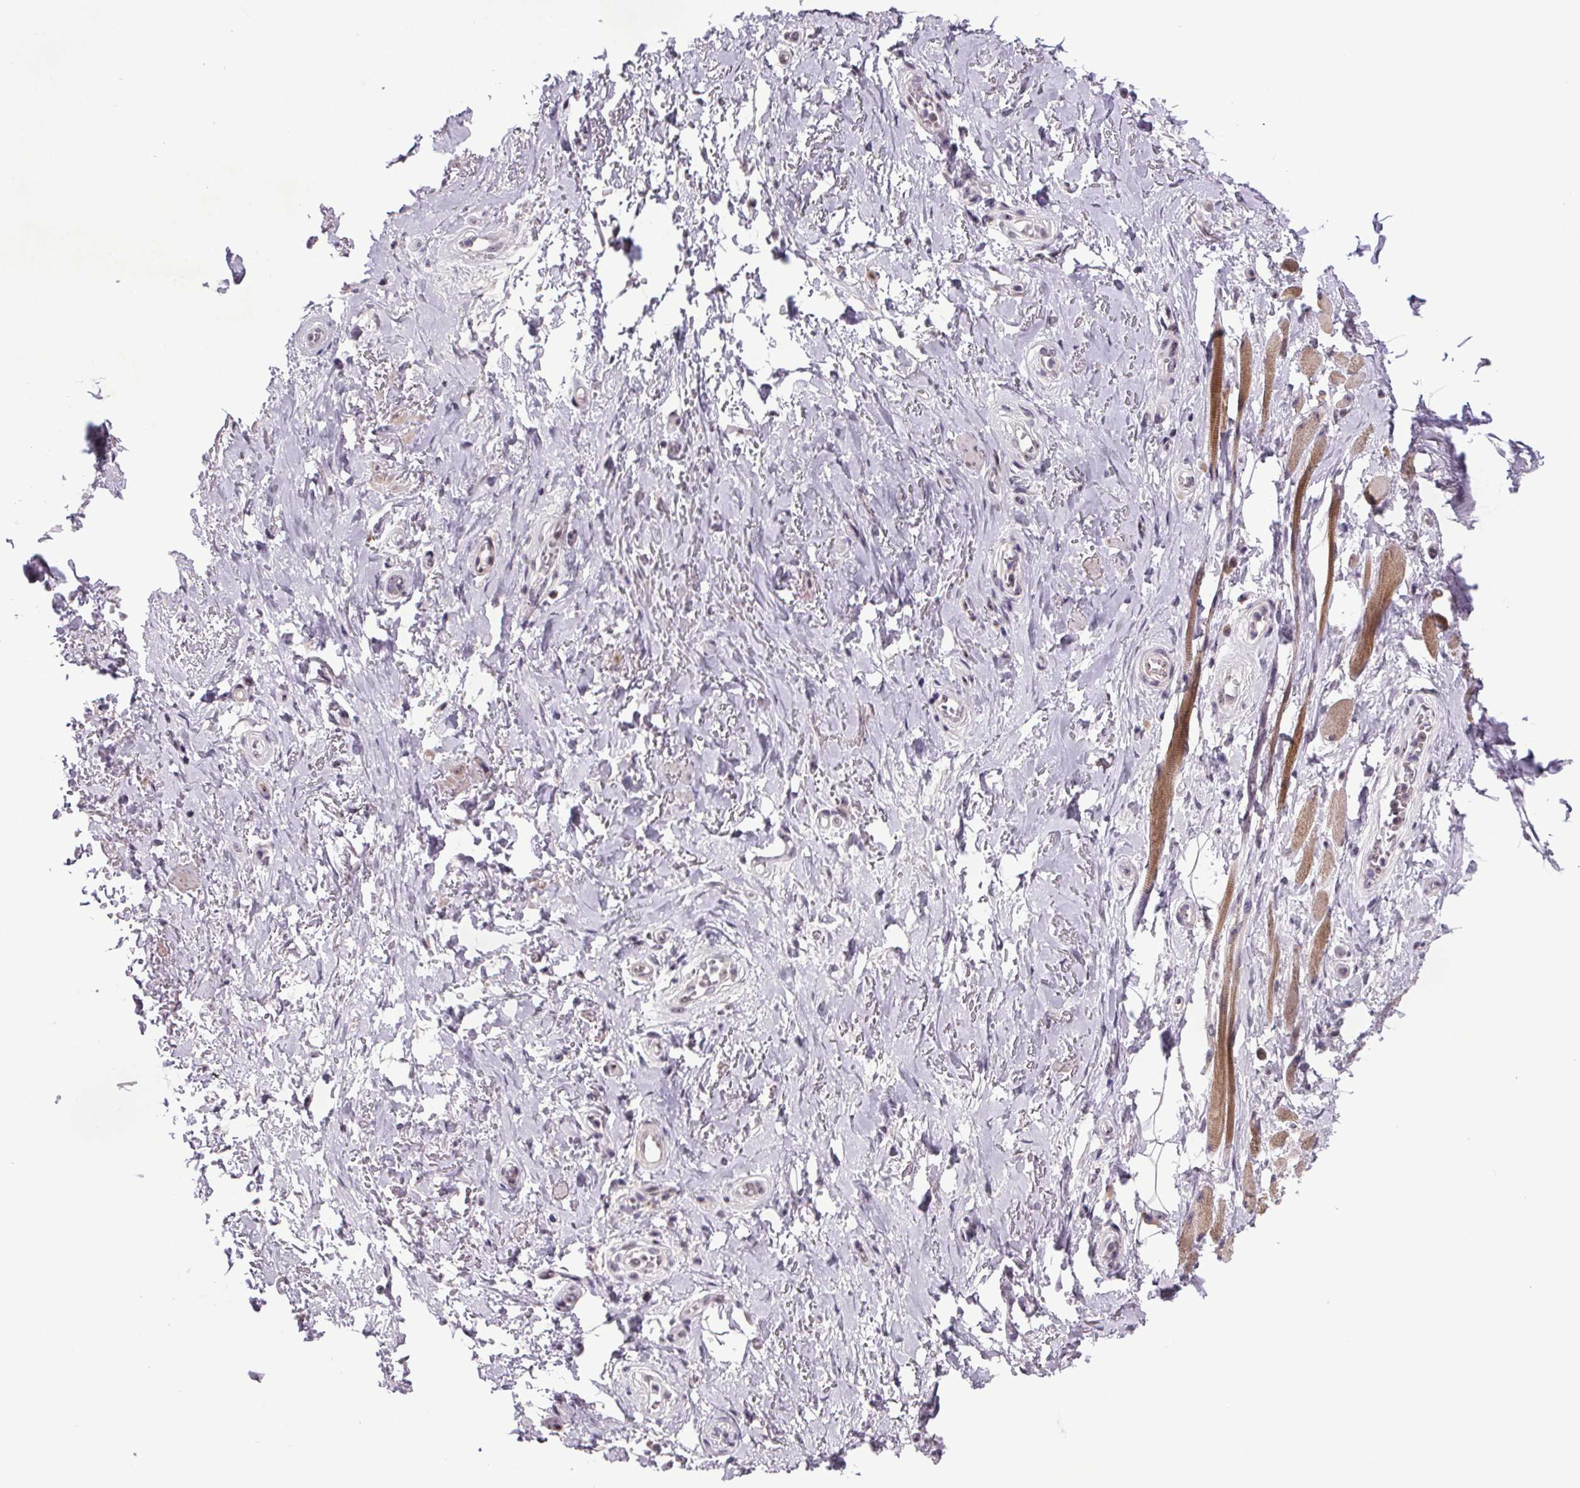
{"staining": {"intensity": "weak", "quantity": "<25%", "location": "nuclear"}, "tissue": "adipose tissue", "cell_type": "Adipocytes", "image_type": "normal", "snomed": [{"axis": "morphology", "description": "Normal tissue, NOS"}, {"axis": "topography", "description": "Anal"}, {"axis": "topography", "description": "Peripheral nerve tissue"}], "caption": "Immunohistochemistry photomicrograph of unremarkable adipose tissue: human adipose tissue stained with DAB (3,3'-diaminobenzidine) shows no significant protein expression in adipocytes.", "gene": "ATMIN", "patient": {"sex": "male", "age": 53}}